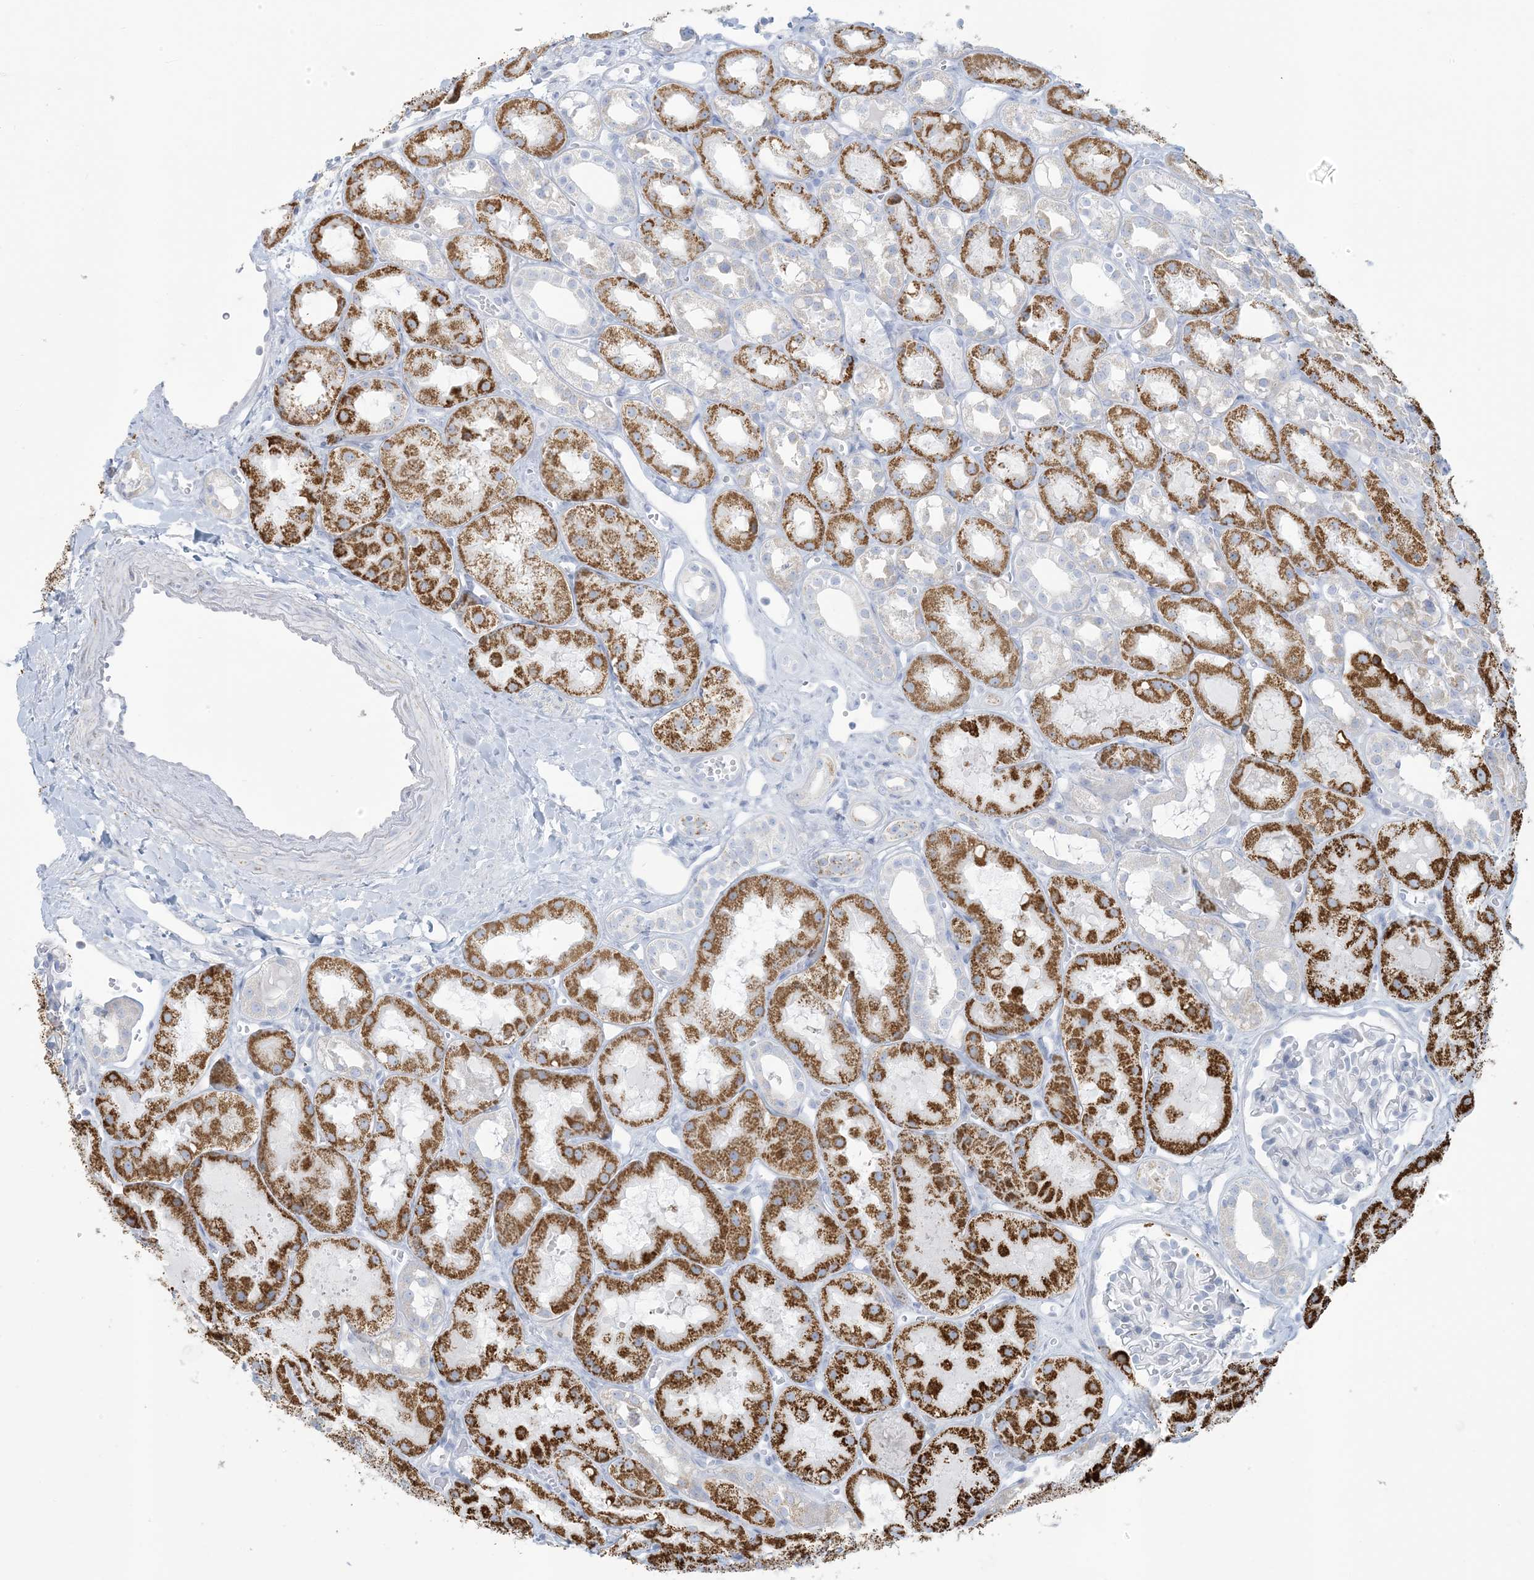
{"staining": {"intensity": "negative", "quantity": "none", "location": "none"}, "tissue": "kidney", "cell_type": "Cells in glomeruli", "image_type": "normal", "snomed": [{"axis": "morphology", "description": "Normal tissue, NOS"}, {"axis": "topography", "description": "Kidney"}], "caption": "This is a image of immunohistochemistry staining of normal kidney, which shows no staining in cells in glomeruli. The staining is performed using DAB (3,3'-diaminobenzidine) brown chromogen with nuclei counter-stained in using hematoxylin.", "gene": "ZDHHC4", "patient": {"sex": "male", "age": 16}}